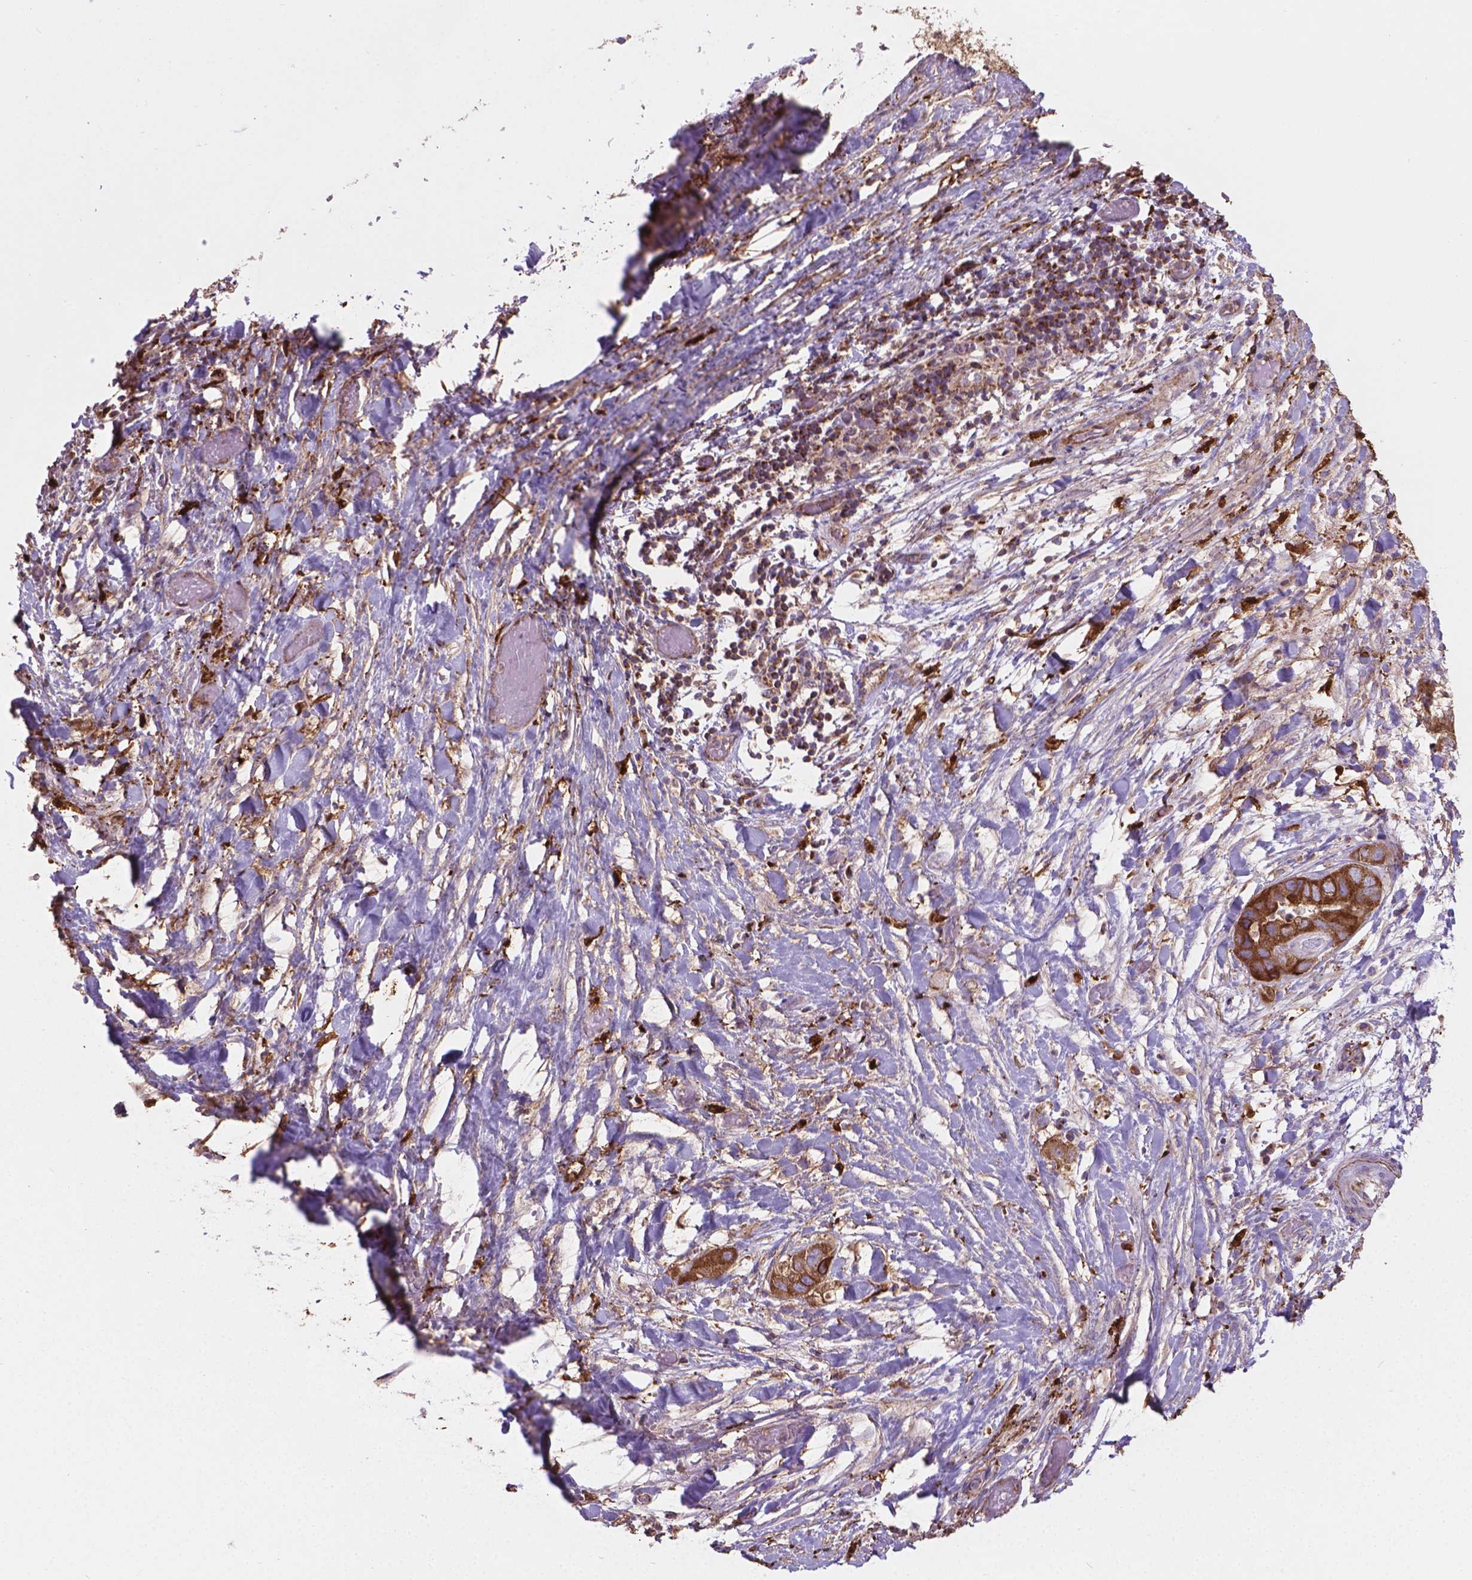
{"staining": {"intensity": "strong", "quantity": ">75%", "location": "cytoplasmic/membranous"}, "tissue": "liver cancer", "cell_type": "Tumor cells", "image_type": "cancer", "snomed": [{"axis": "morphology", "description": "Cholangiocarcinoma"}, {"axis": "topography", "description": "Liver"}], "caption": "Tumor cells display strong cytoplasmic/membranous positivity in about >75% of cells in cholangiocarcinoma (liver). (IHC, brightfield microscopy, high magnification).", "gene": "TCAF1", "patient": {"sex": "female", "age": 52}}